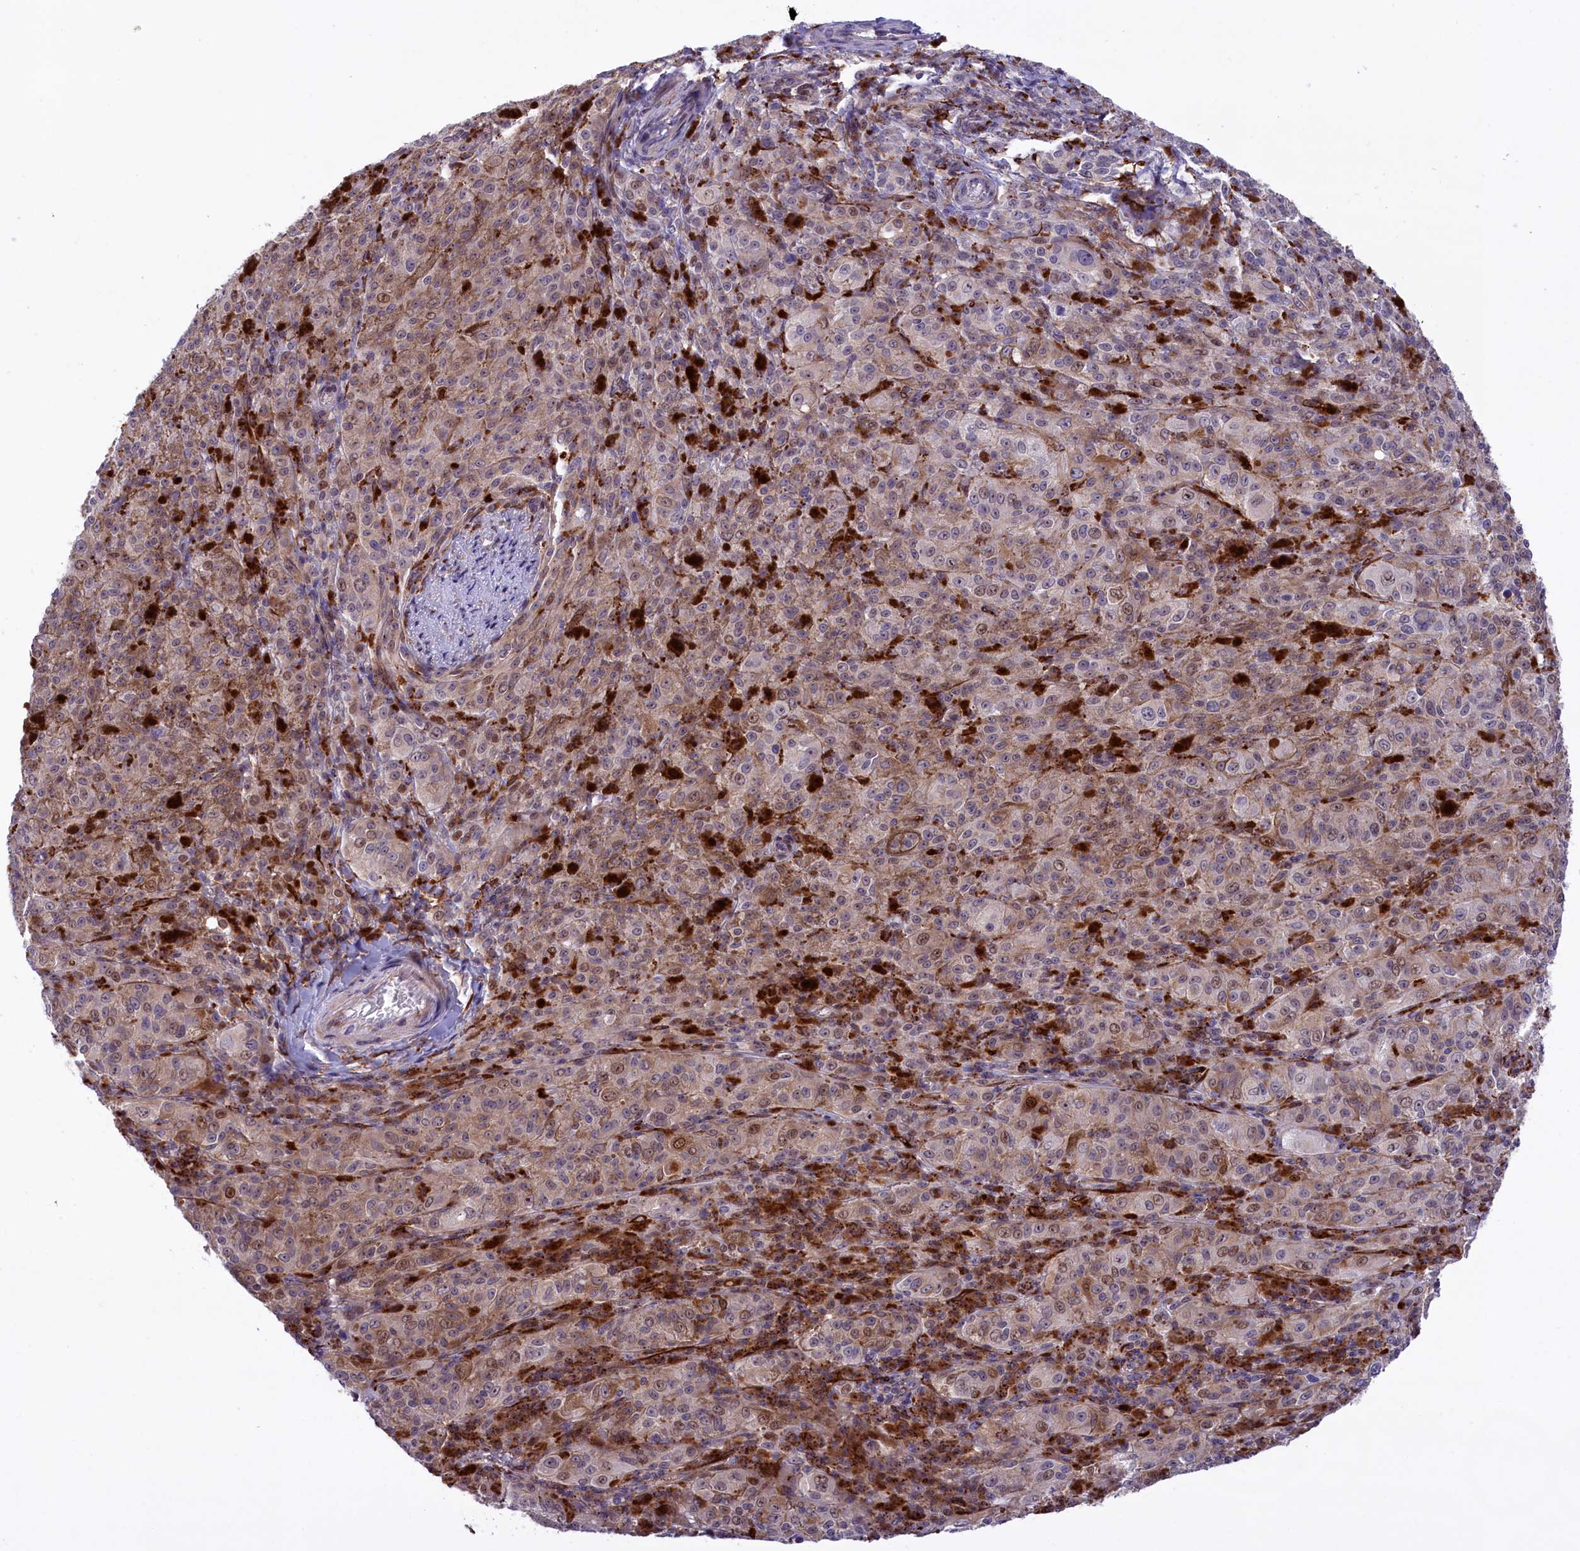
{"staining": {"intensity": "weak", "quantity": "25%-75%", "location": "cytoplasmic/membranous,nuclear"}, "tissue": "melanoma", "cell_type": "Tumor cells", "image_type": "cancer", "snomed": [{"axis": "morphology", "description": "Malignant melanoma, NOS"}, {"axis": "topography", "description": "Skin"}], "caption": "Malignant melanoma stained for a protein demonstrates weak cytoplasmic/membranous and nuclear positivity in tumor cells.", "gene": "MAN2B1", "patient": {"sex": "female", "age": 52}}